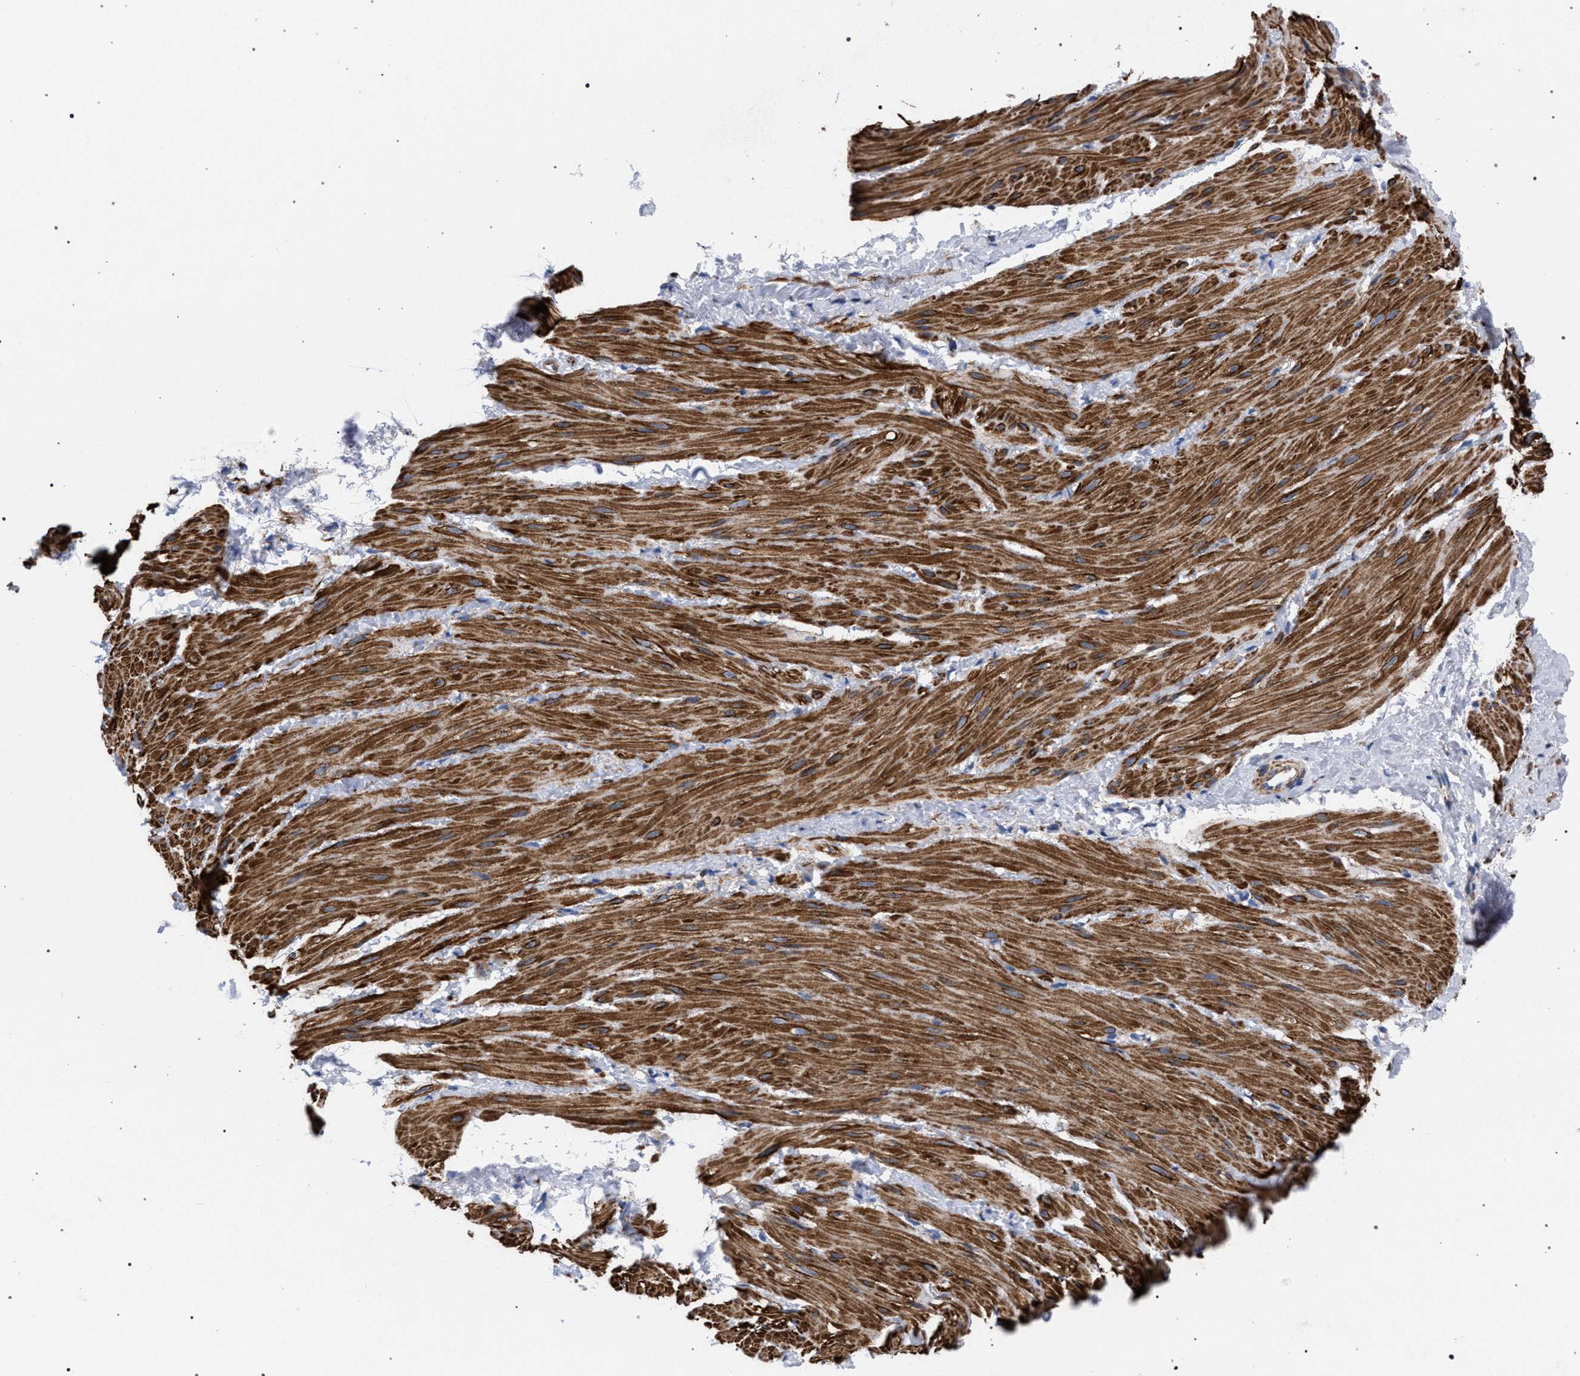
{"staining": {"intensity": "strong", "quantity": ">75%", "location": "cytoplasmic/membranous"}, "tissue": "smooth muscle", "cell_type": "Smooth muscle cells", "image_type": "normal", "snomed": [{"axis": "morphology", "description": "Normal tissue, NOS"}, {"axis": "topography", "description": "Smooth muscle"}], "caption": "Immunohistochemistry photomicrograph of benign smooth muscle: smooth muscle stained using immunohistochemistry exhibits high levels of strong protein expression localized specifically in the cytoplasmic/membranous of smooth muscle cells, appearing as a cytoplasmic/membranous brown color.", "gene": "ACADS", "patient": {"sex": "male", "age": 16}}